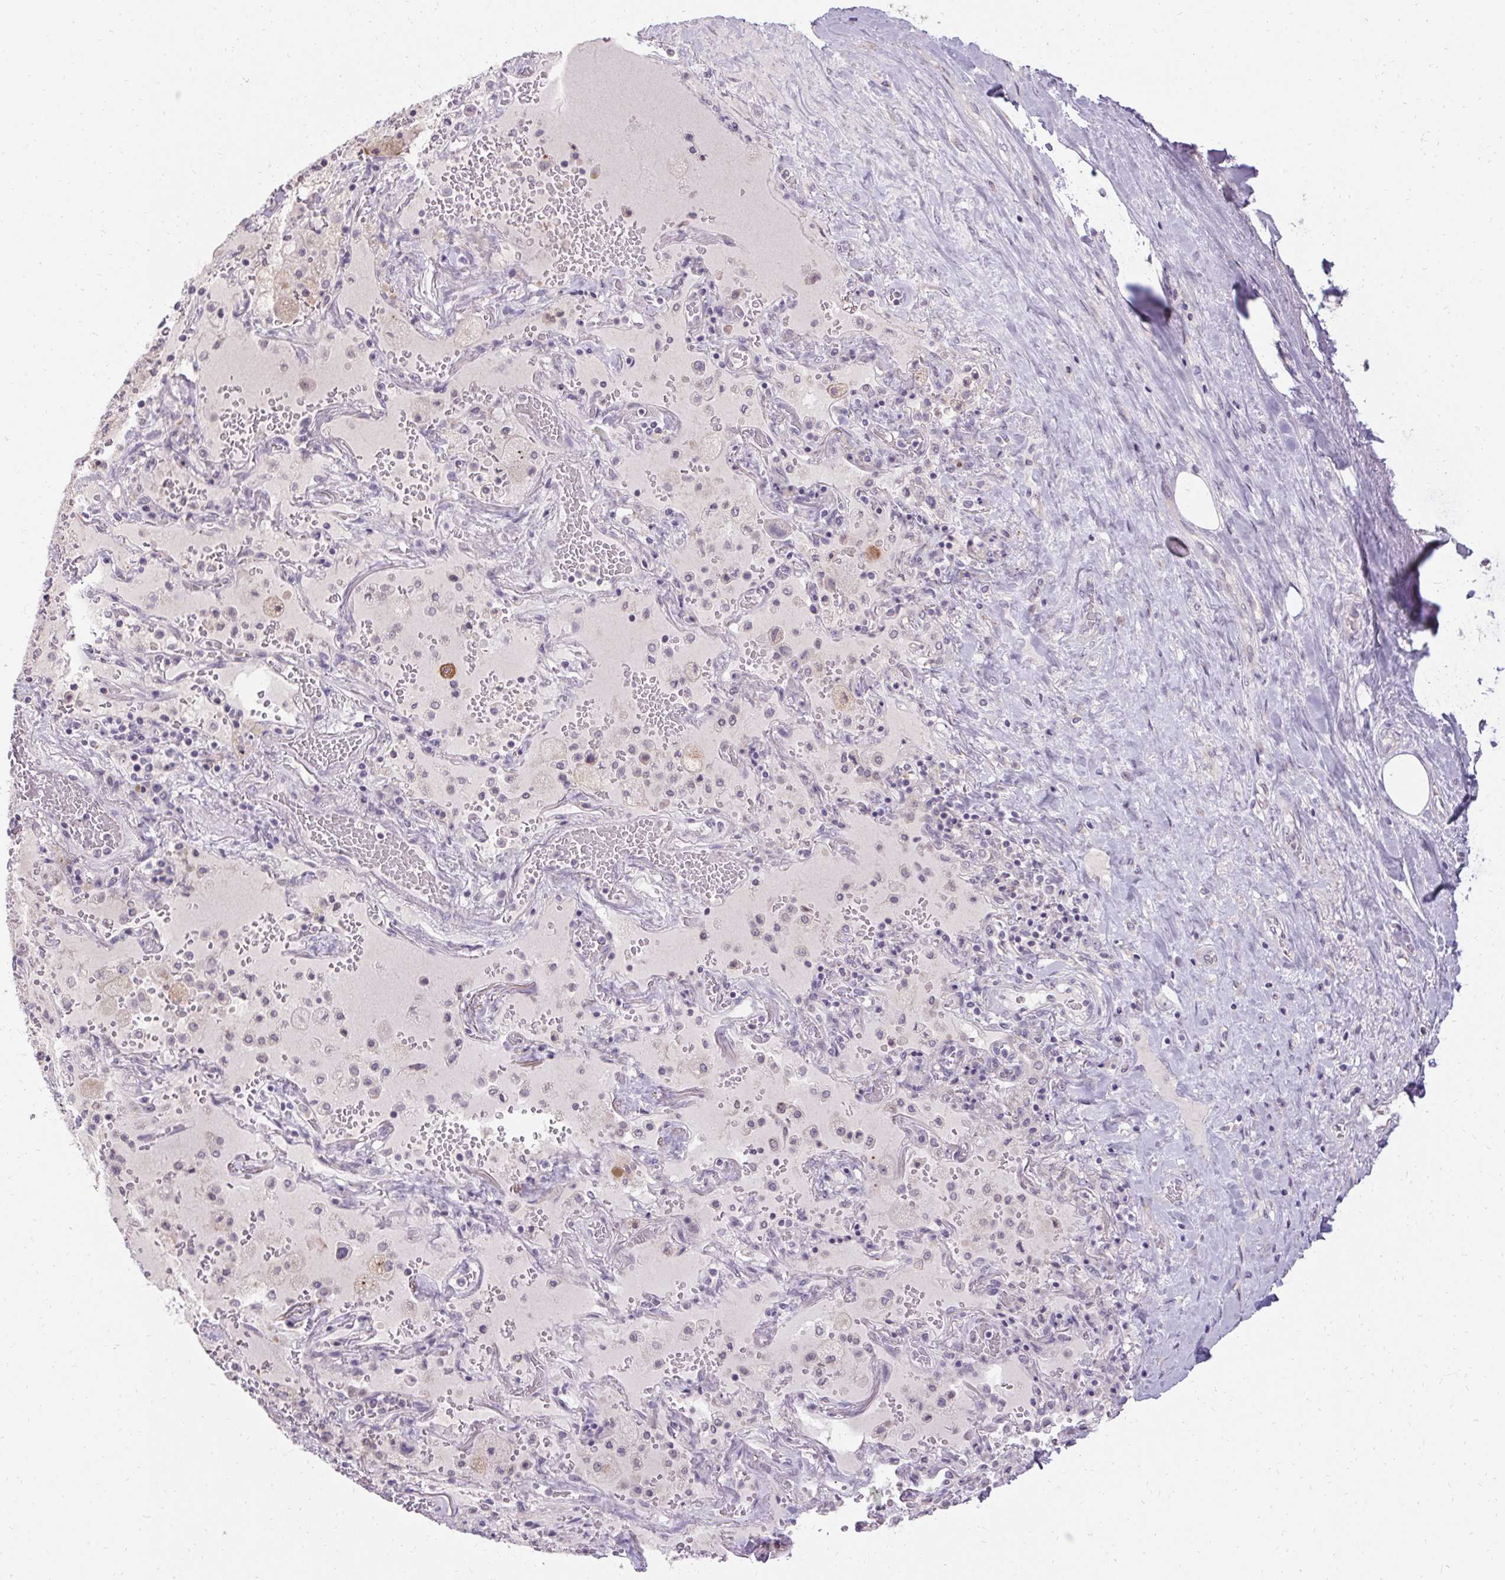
{"staining": {"intensity": "negative", "quantity": "none", "location": "none"}, "tissue": "adipose tissue", "cell_type": "Adipocytes", "image_type": "normal", "snomed": [{"axis": "morphology", "description": "Normal tissue, NOS"}, {"axis": "topography", "description": "Cartilage tissue"}, {"axis": "topography", "description": "Bronchus"}], "caption": "Immunohistochemical staining of benign human adipose tissue displays no significant staining in adipocytes.", "gene": "HSD17B3", "patient": {"sex": "male", "age": 64}}